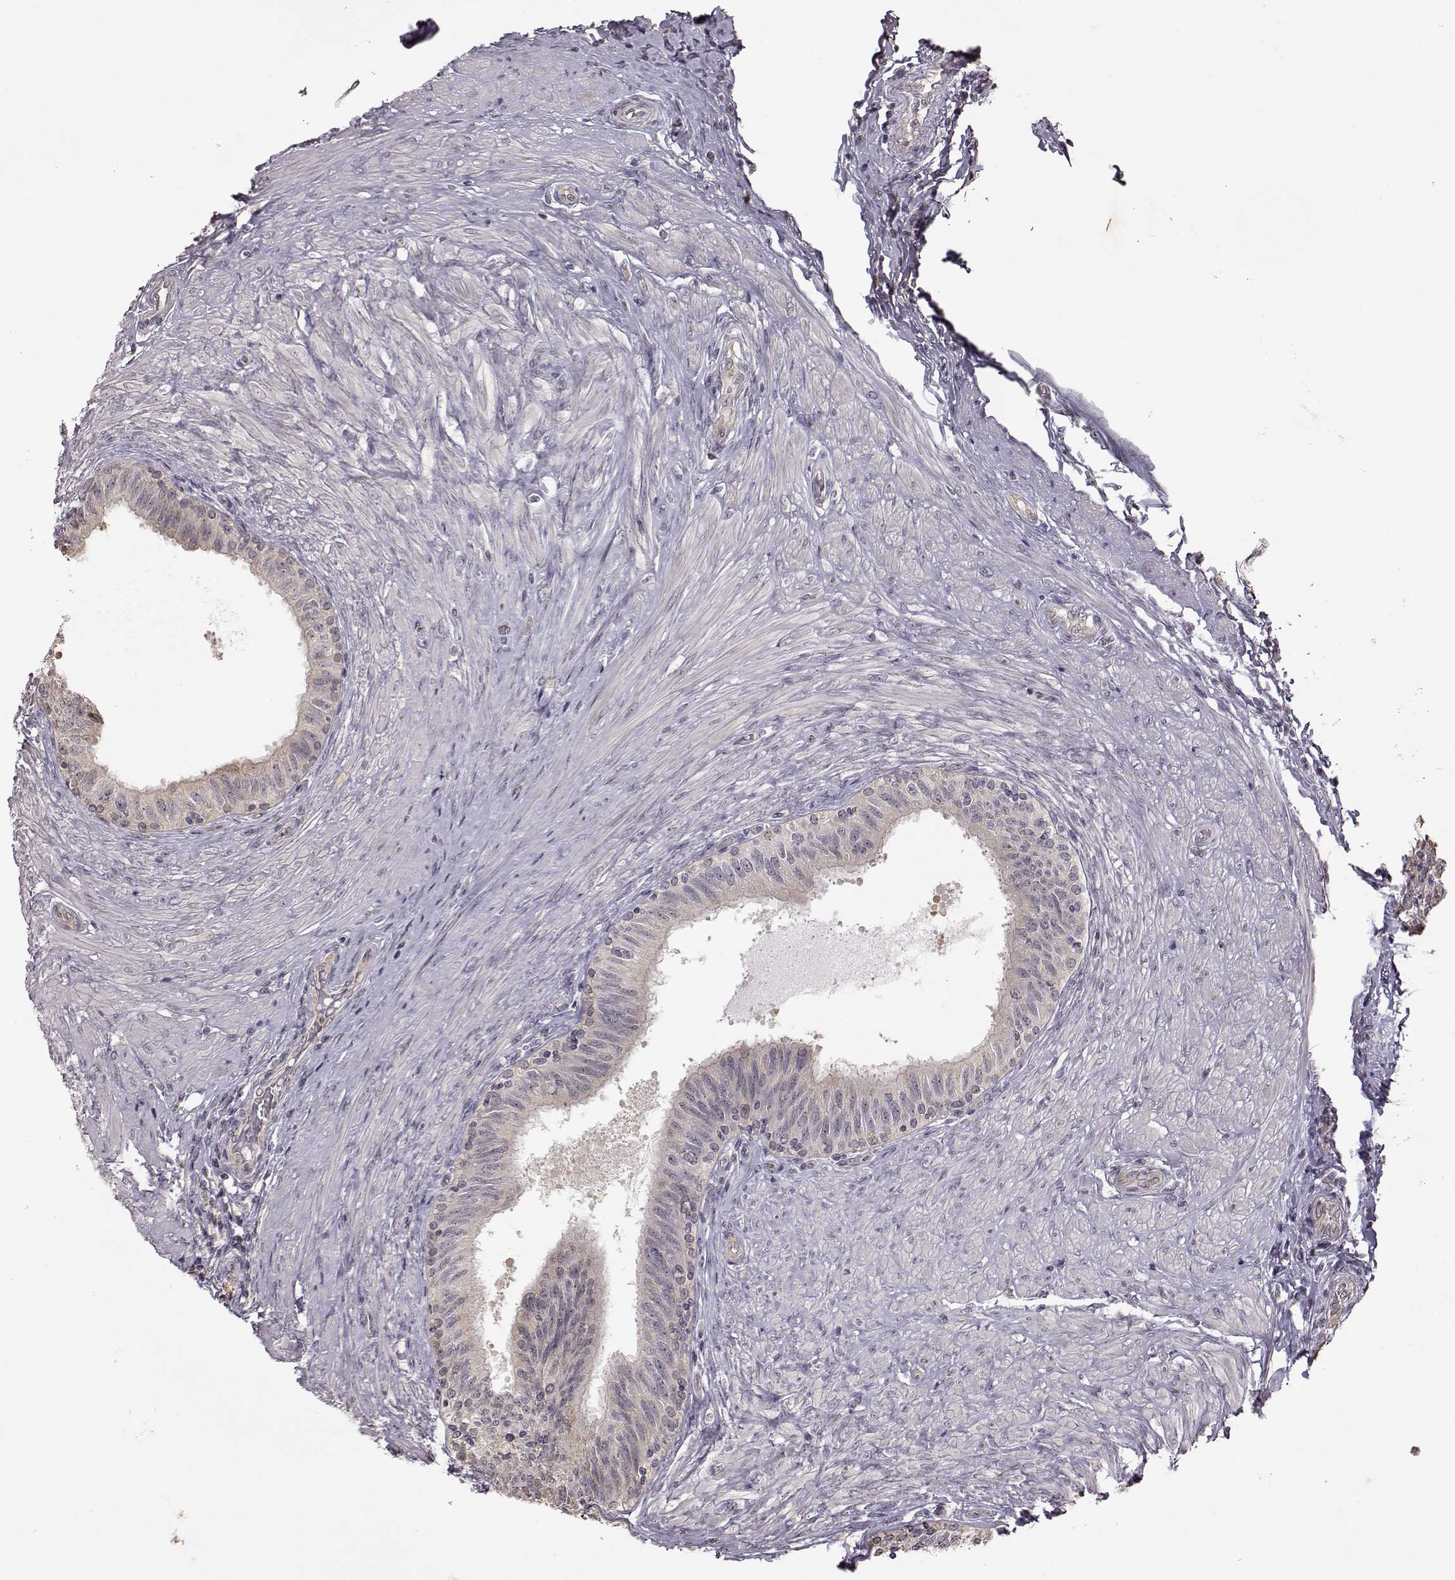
{"staining": {"intensity": "negative", "quantity": "none", "location": "none"}, "tissue": "epididymis", "cell_type": "Glandular cells", "image_type": "normal", "snomed": [{"axis": "morphology", "description": "Normal tissue, NOS"}, {"axis": "morphology", "description": "Seminoma, NOS"}, {"axis": "topography", "description": "Testis"}, {"axis": "topography", "description": "Epididymis"}], "caption": "DAB (3,3'-diaminobenzidine) immunohistochemical staining of benign human epididymis demonstrates no significant staining in glandular cells. Brightfield microscopy of immunohistochemistry stained with DAB (brown) and hematoxylin (blue), captured at high magnification.", "gene": "CRB1", "patient": {"sex": "male", "age": 61}}